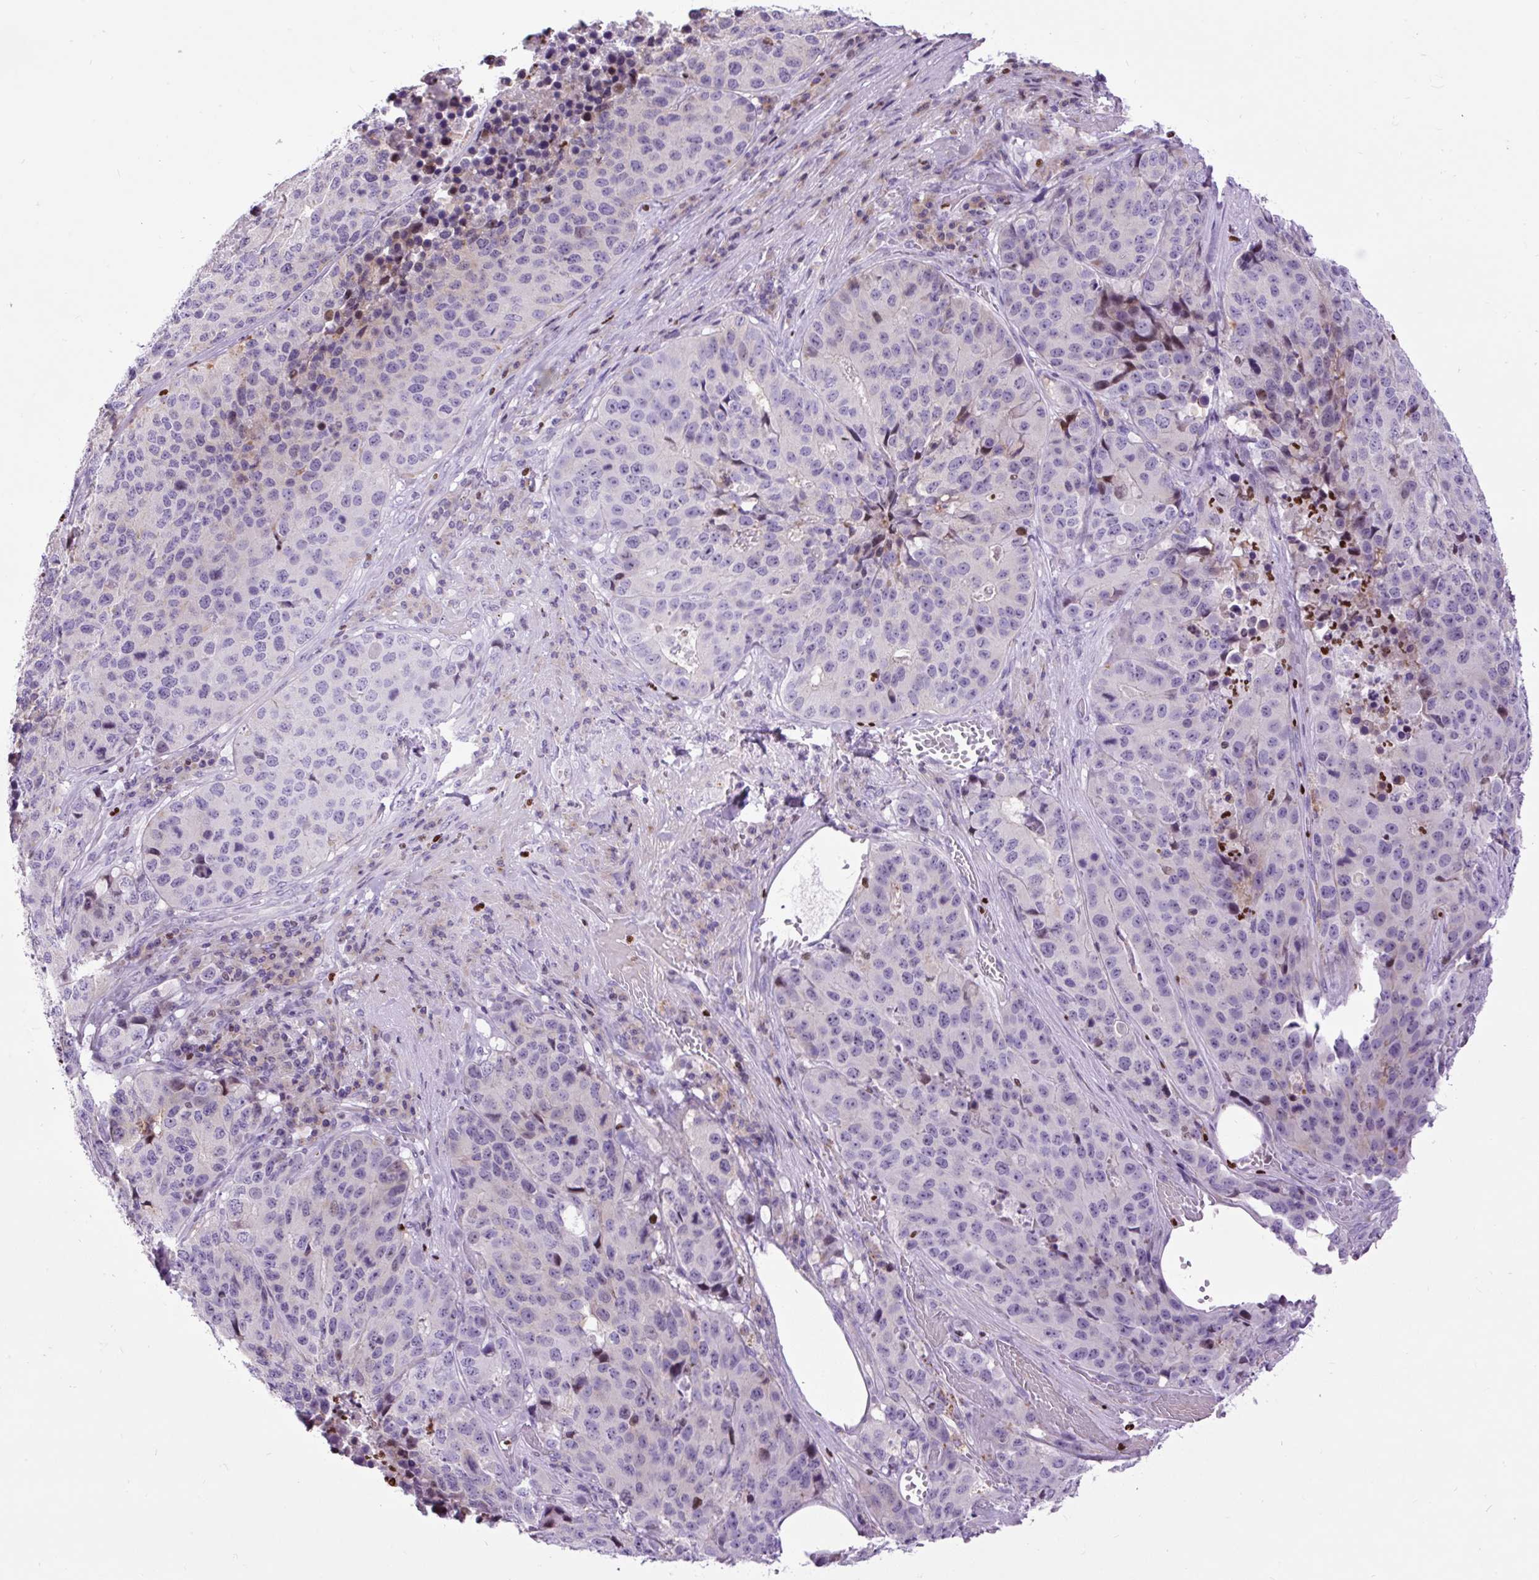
{"staining": {"intensity": "negative", "quantity": "none", "location": "none"}, "tissue": "stomach cancer", "cell_type": "Tumor cells", "image_type": "cancer", "snomed": [{"axis": "morphology", "description": "Adenocarcinoma, NOS"}, {"axis": "topography", "description": "Stomach"}], "caption": "The micrograph reveals no staining of tumor cells in stomach adenocarcinoma.", "gene": "SPC24", "patient": {"sex": "male", "age": 71}}